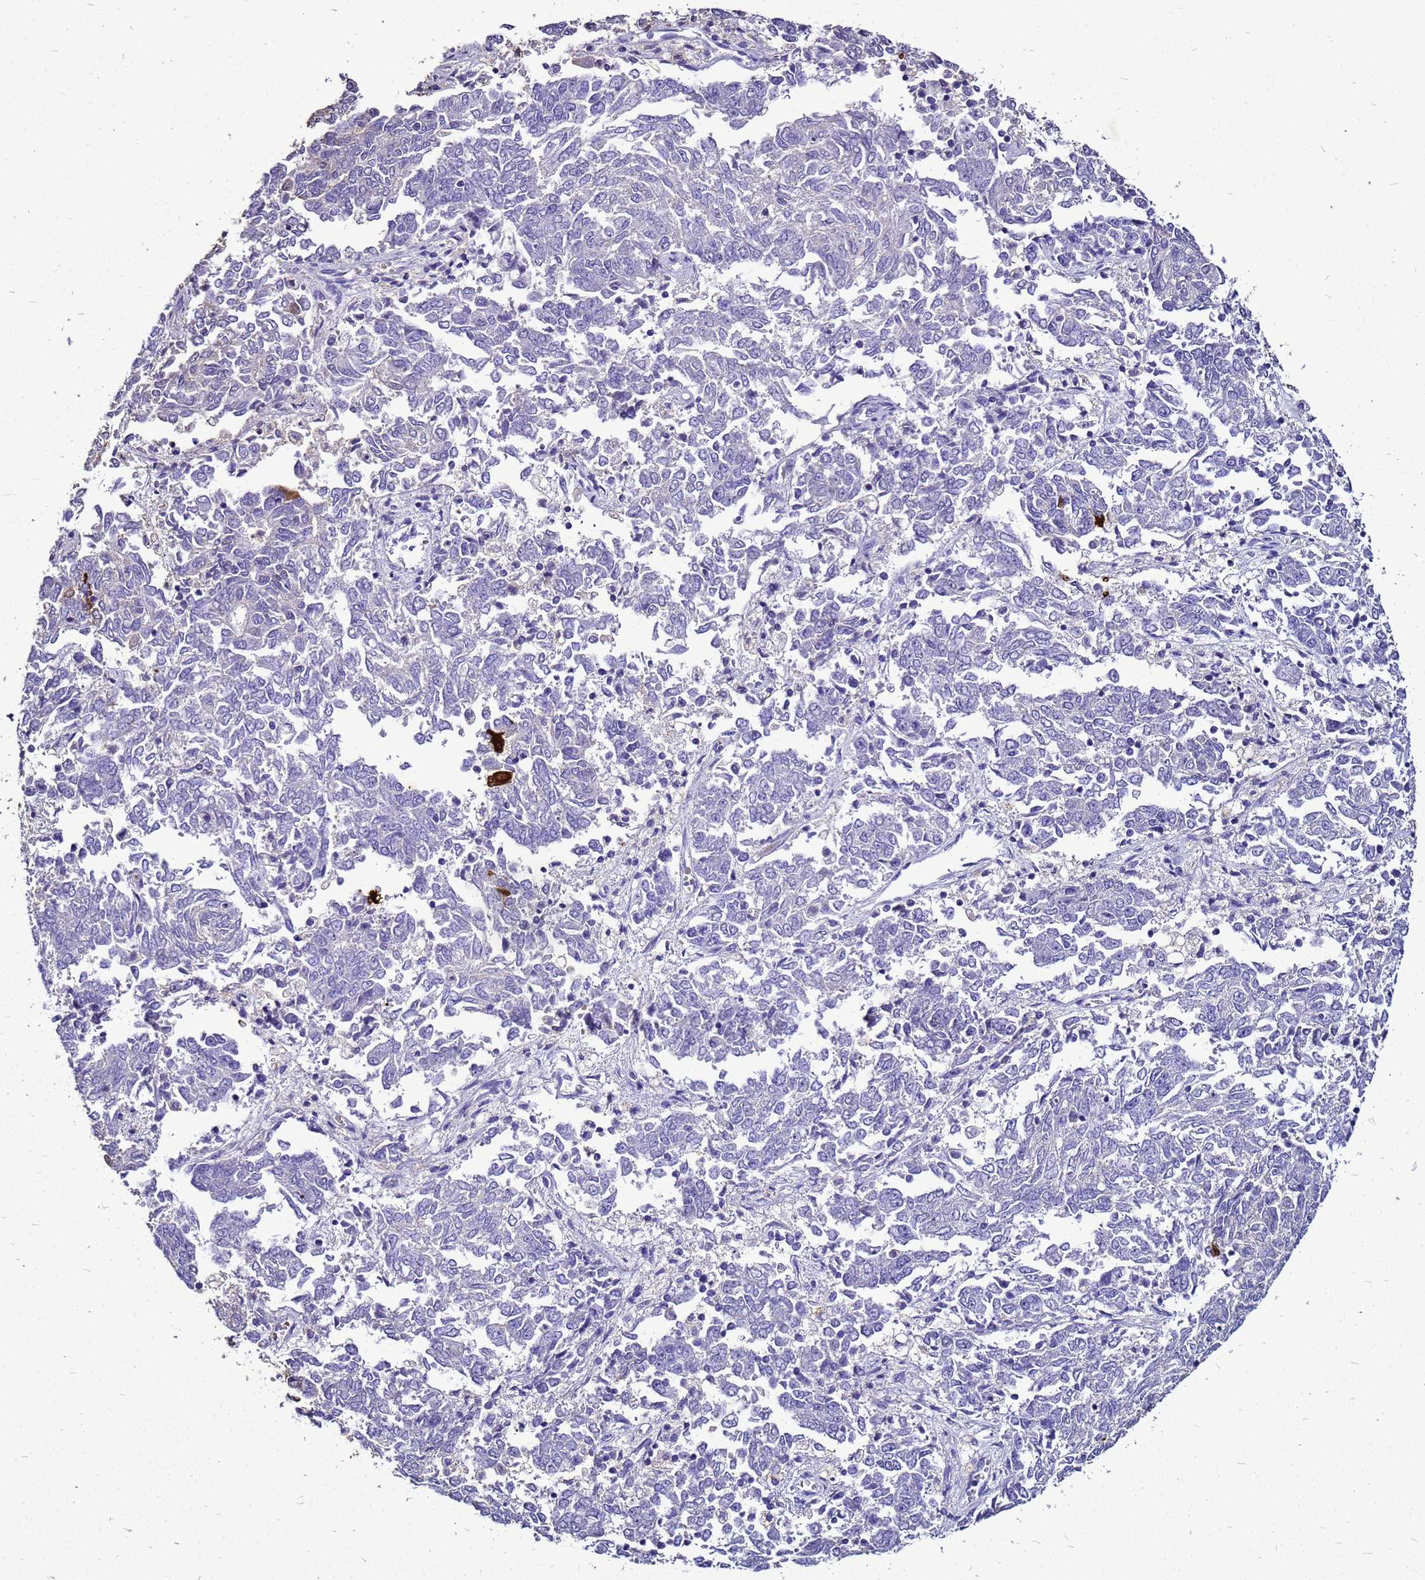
{"staining": {"intensity": "negative", "quantity": "none", "location": "none"}, "tissue": "endometrial cancer", "cell_type": "Tumor cells", "image_type": "cancer", "snomed": [{"axis": "morphology", "description": "Adenocarcinoma, NOS"}, {"axis": "topography", "description": "Endometrium"}], "caption": "IHC of human endometrial cancer (adenocarcinoma) displays no expression in tumor cells.", "gene": "S100A2", "patient": {"sex": "female", "age": 80}}